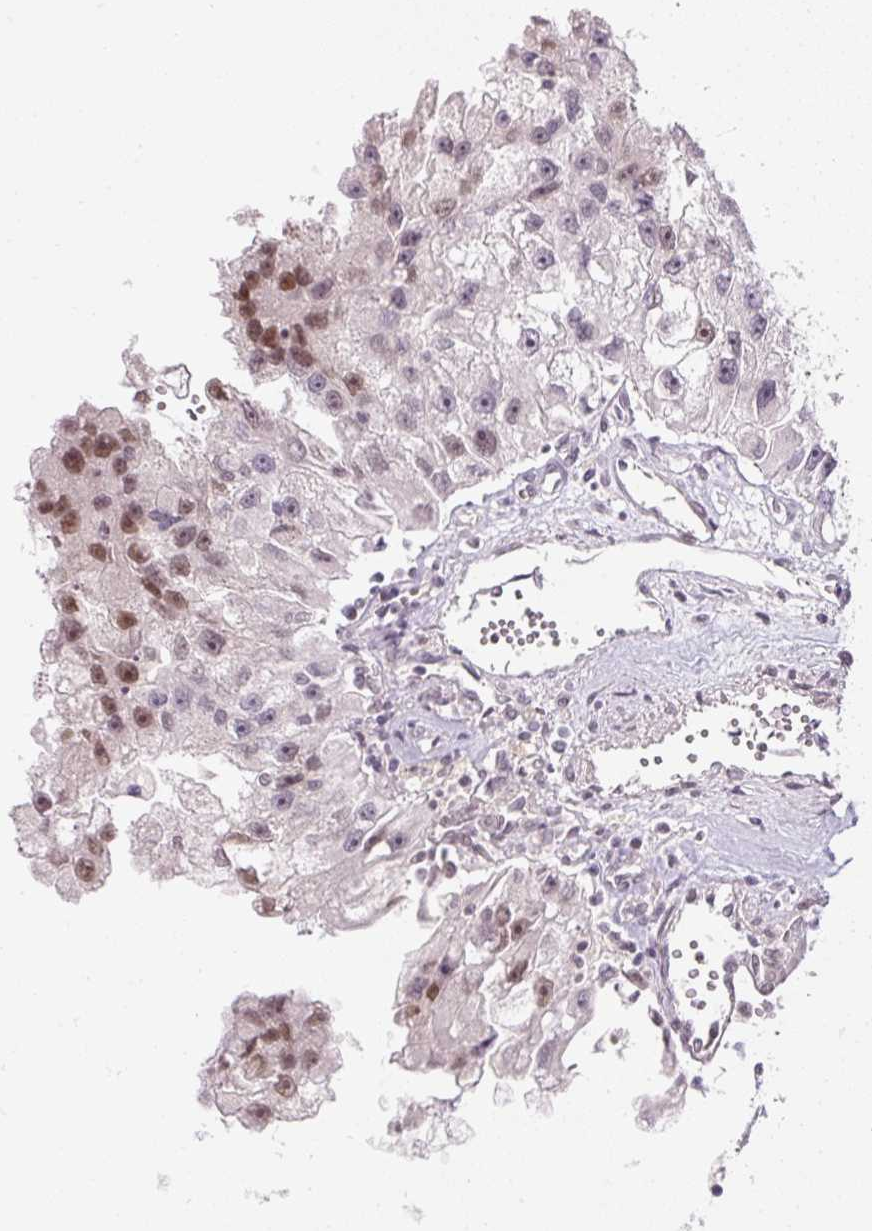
{"staining": {"intensity": "moderate", "quantity": "<25%", "location": "nuclear"}, "tissue": "renal cancer", "cell_type": "Tumor cells", "image_type": "cancer", "snomed": [{"axis": "morphology", "description": "Adenocarcinoma, NOS"}, {"axis": "topography", "description": "Kidney"}], "caption": "Renal cancer tissue shows moderate nuclear expression in approximately <25% of tumor cells, visualized by immunohistochemistry.", "gene": "U2AF2", "patient": {"sex": "male", "age": 63}}